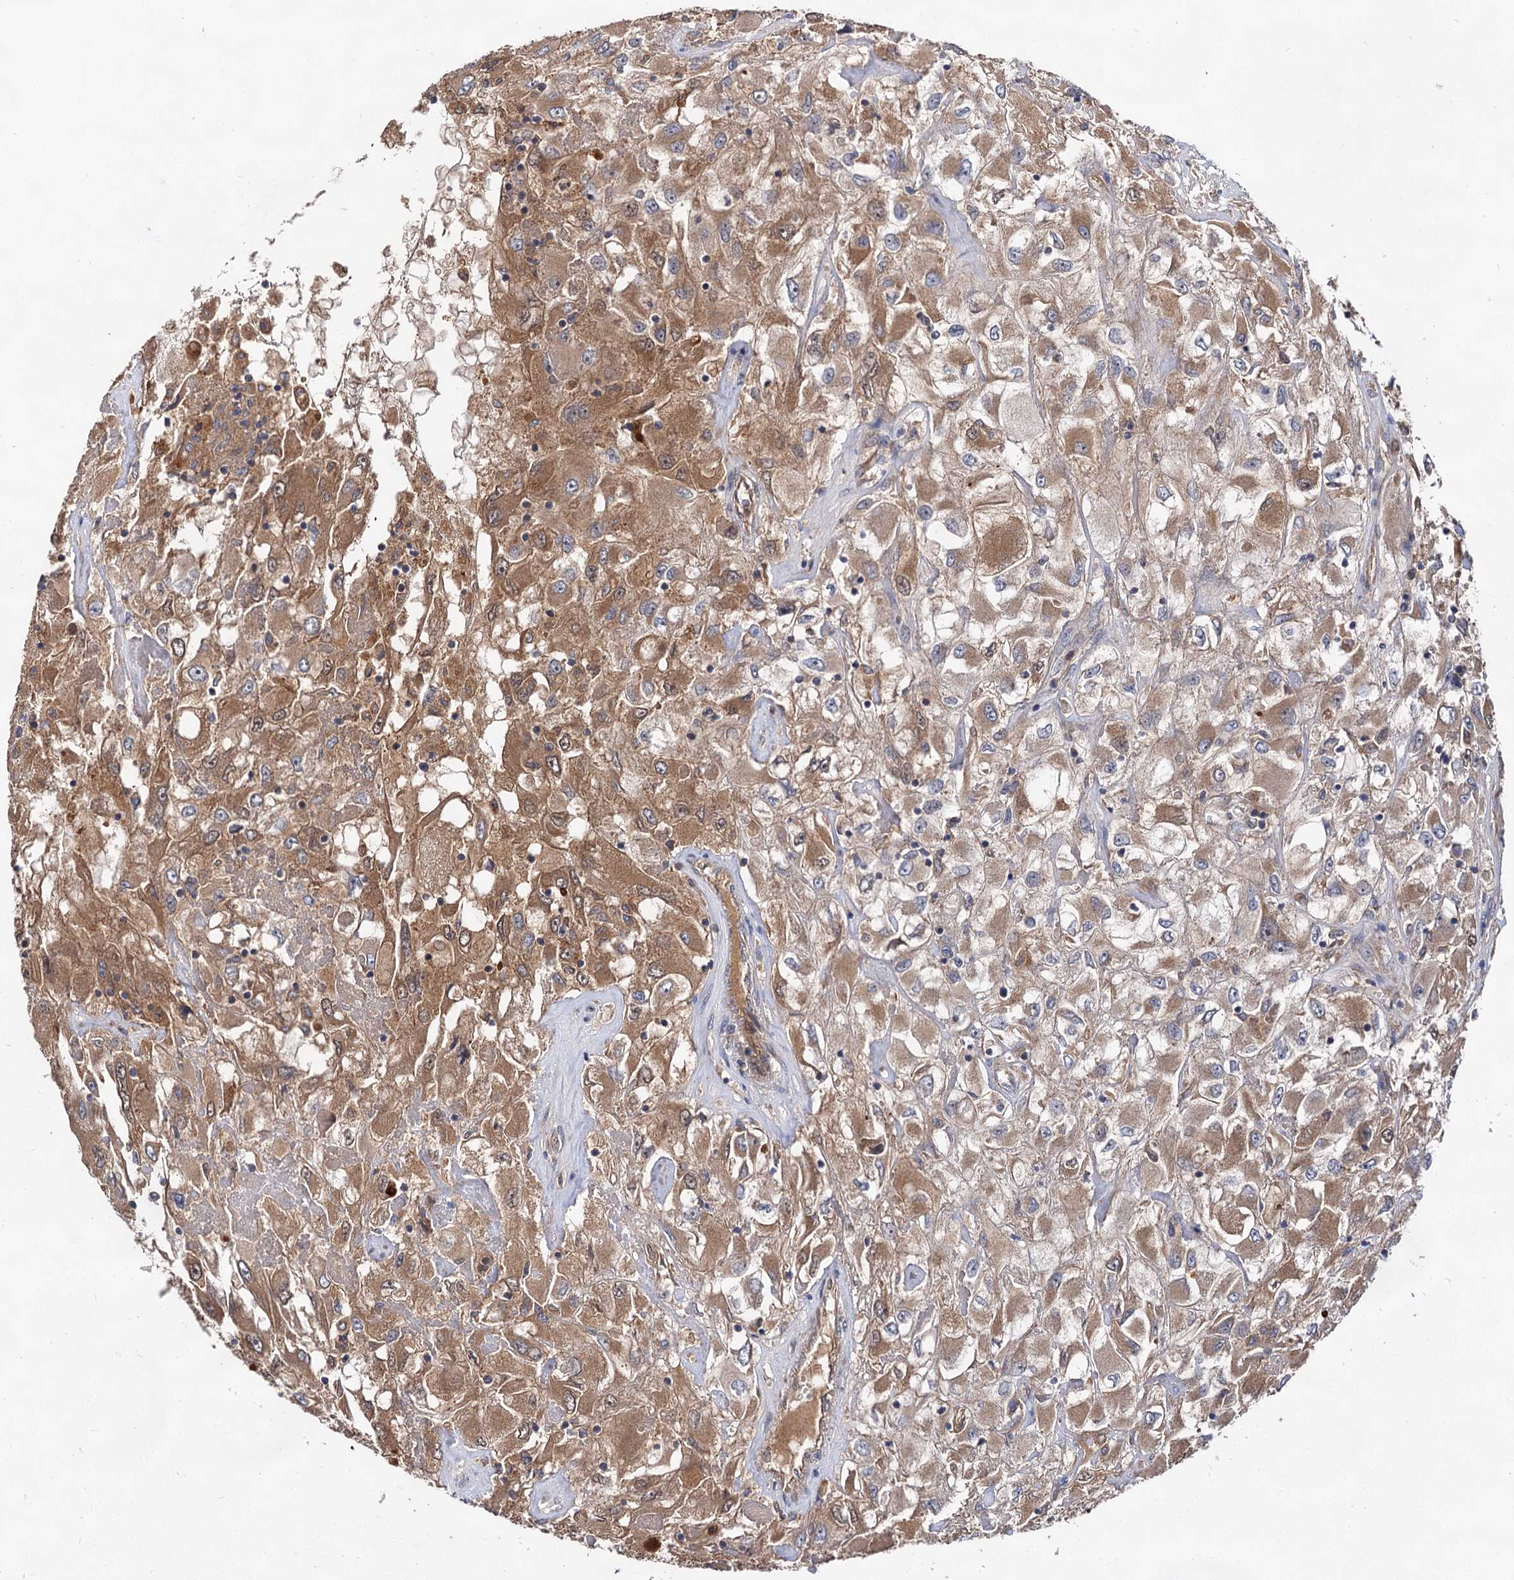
{"staining": {"intensity": "moderate", "quantity": ">75%", "location": "cytoplasmic/membranous"}, "tissue": "renal cancer", "cell_type": "Tumor cells", "image_type": "cancer", "snomed": [{"axis": "morphology", "description": "Adenocarcinoma, NOS"}, {"axis": "topography", "description": "Kidney"}], "caption": "DAB immunohistochemical staining of human renal cancer exhibits moderate cytoplasmic/membranous protein expression in approximately >75% of tumor cells.", "gene": "TEX9", "patient": {"sex": "female", "age": 52}}